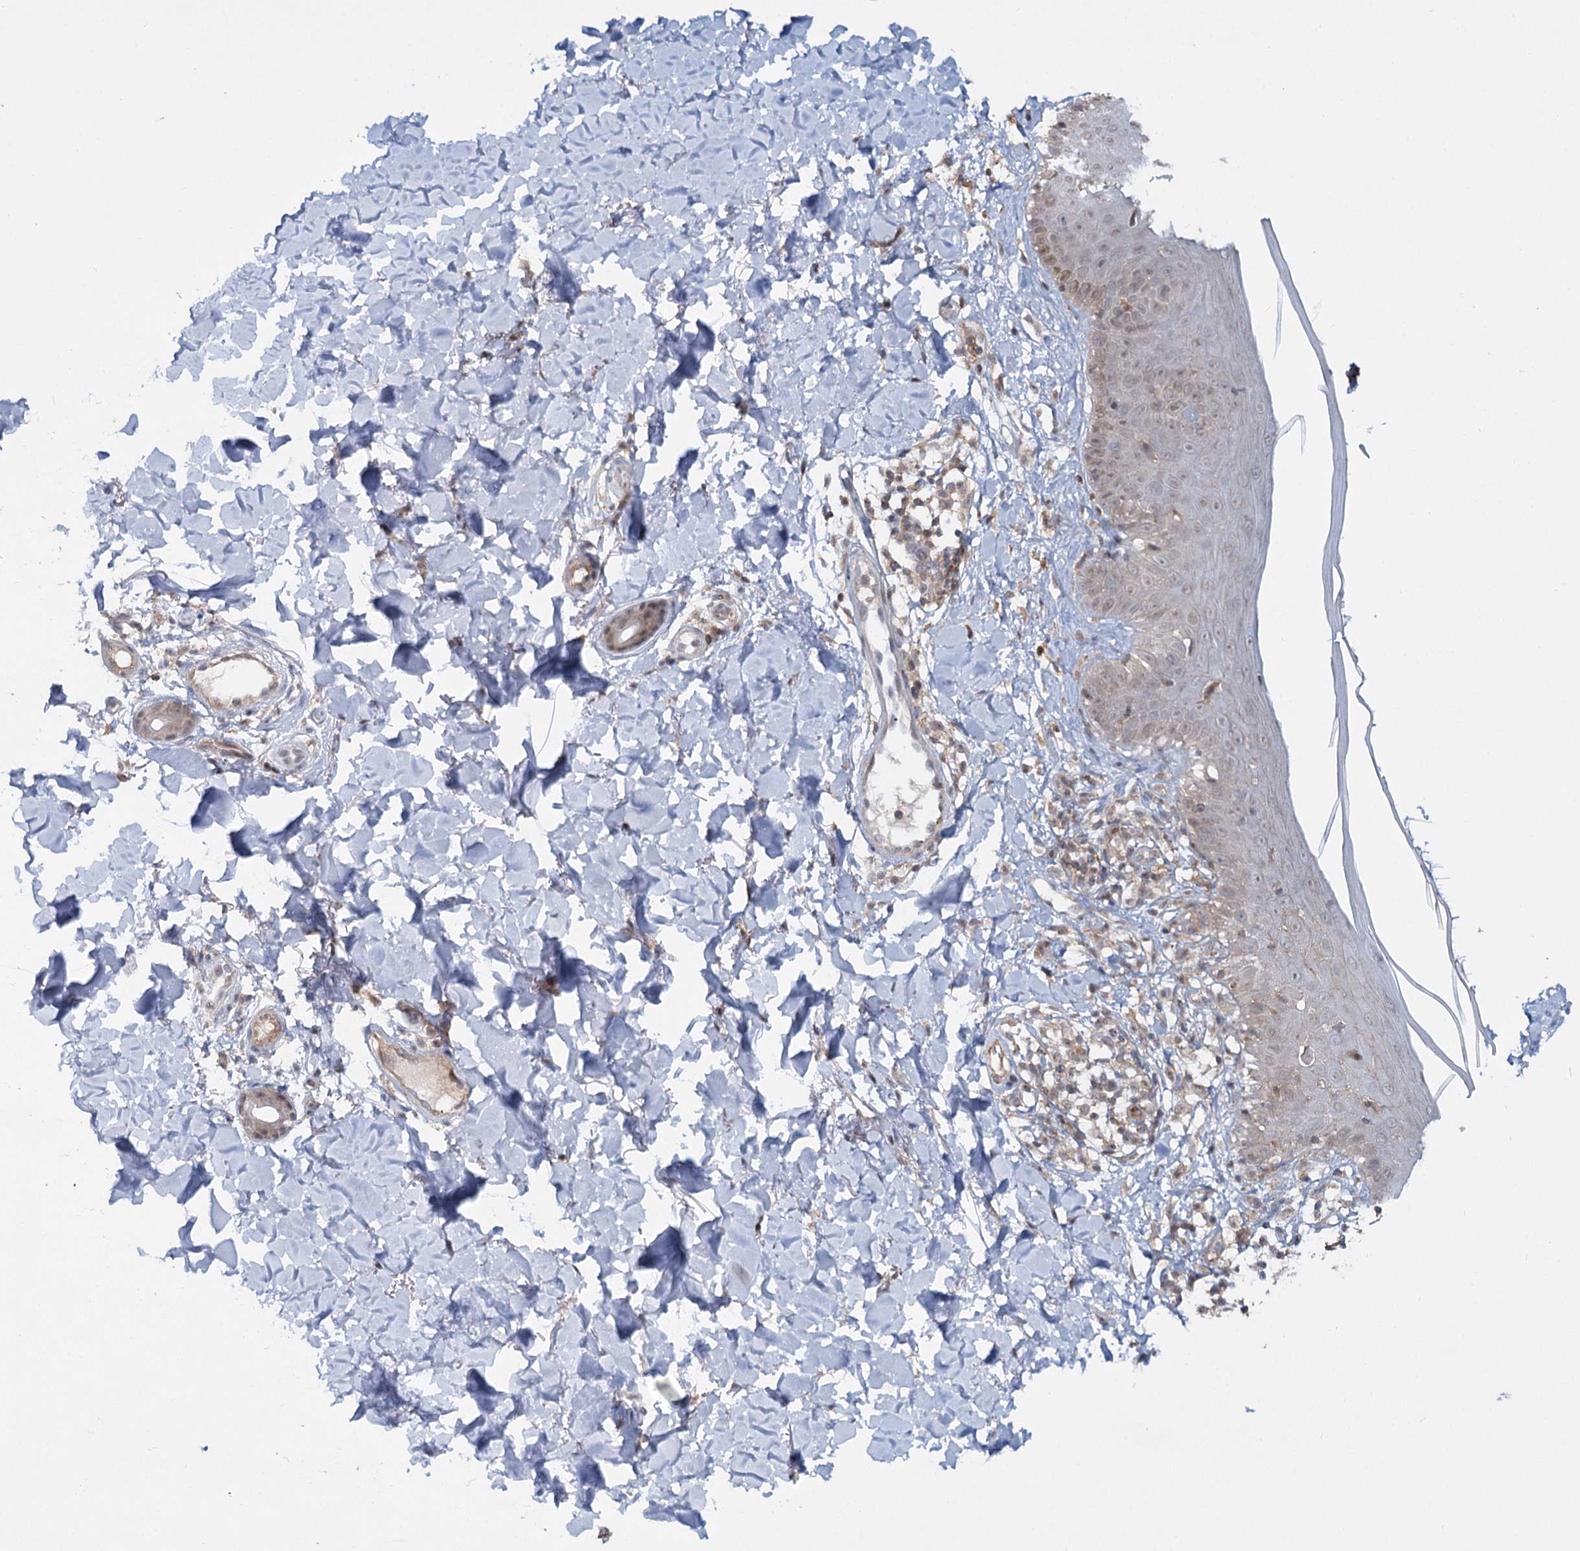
{"staining": {"intensity": "negative", "quantity": "none", "location": "none"}, "tissue": "skin", "cell_type": "Fibroblasts", "image_type": "normal", "snomed": [{"axis": "morphology", "description": "Normal tissue, NOS"}, {"axis": "topography", "description": "Skin"}], "caption": "DAB (3,3'-diaminobenzidine) immunohistochemical staining of unremarkable skin reveals no significant staining in fibroblasts.", "gene": "WDR44", "patient": {"sex": "male", "age": 52}}